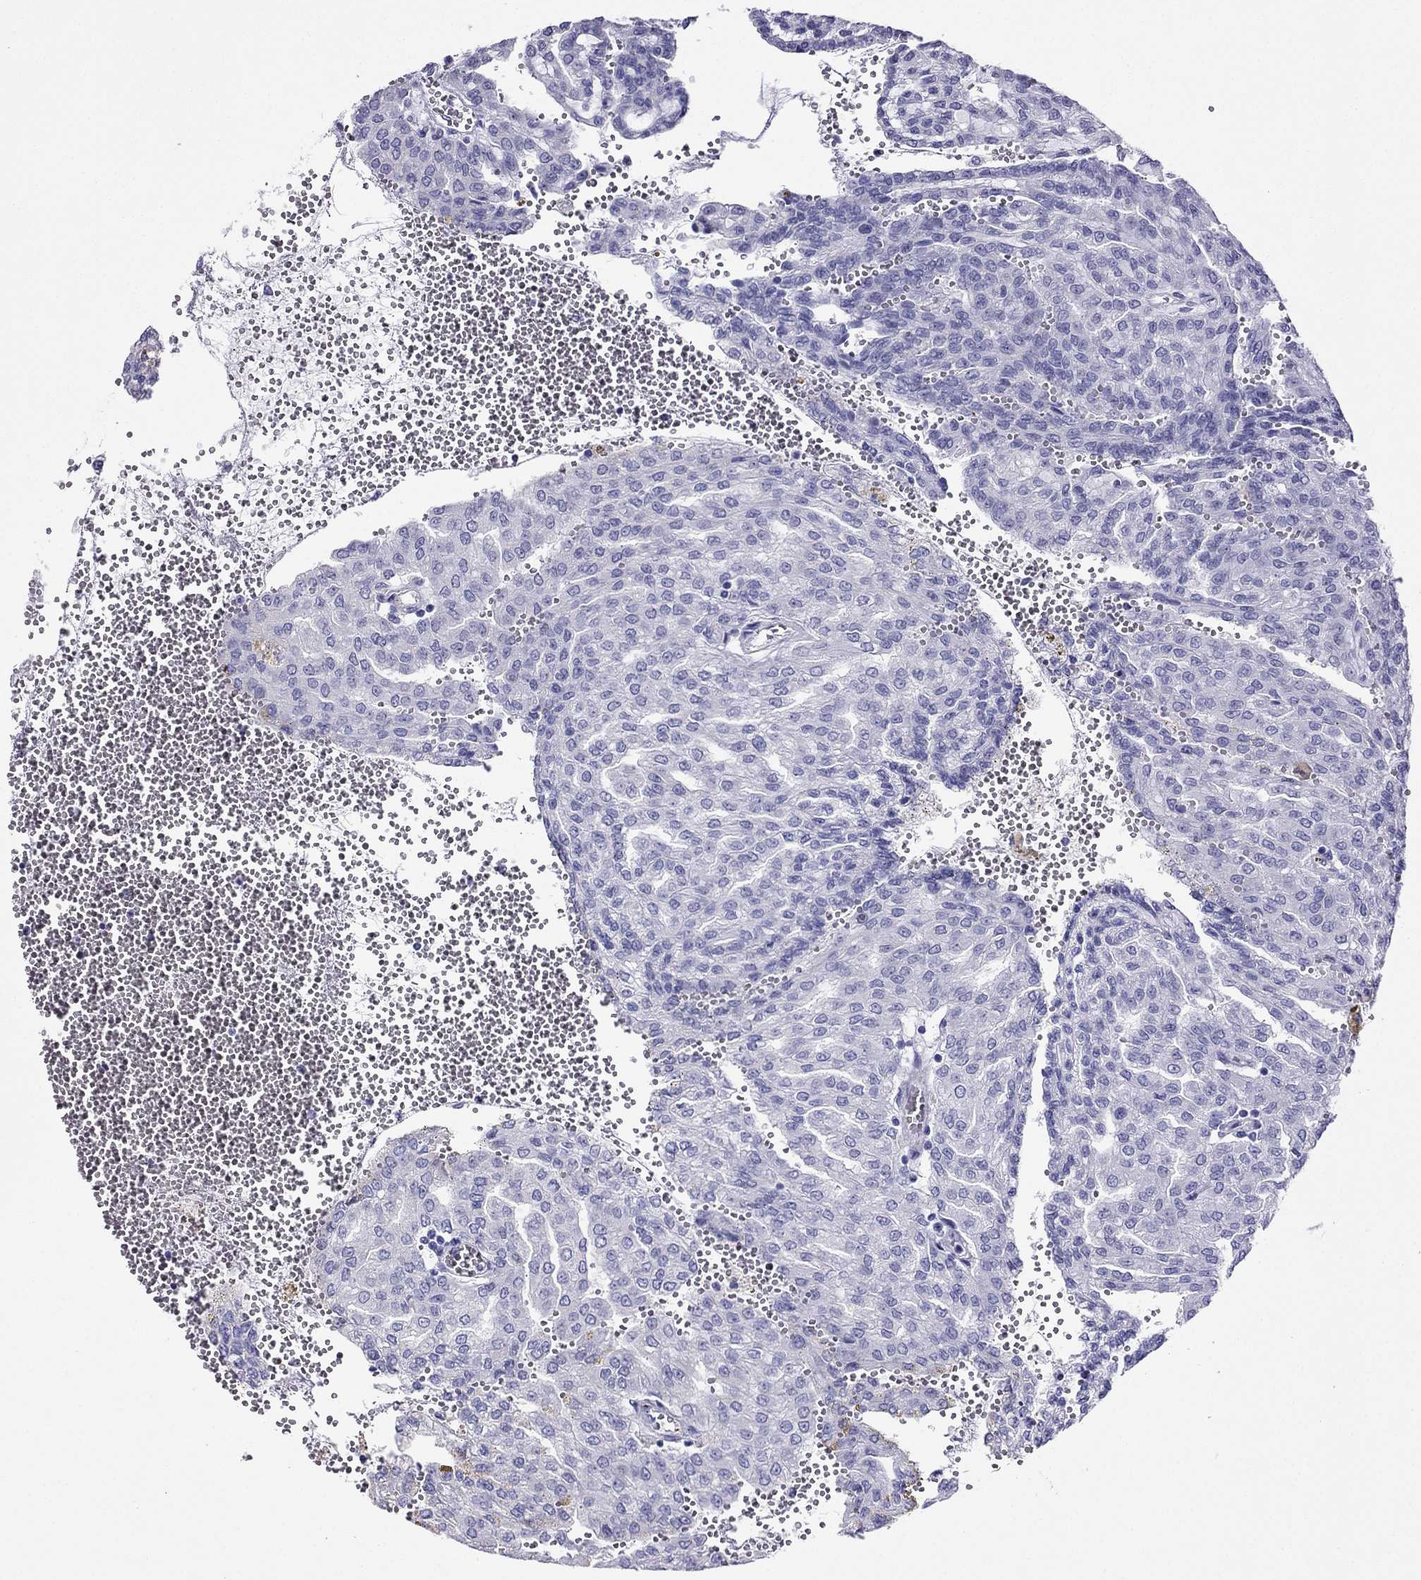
{"staining": {"intensity": "negative", "quantity": "none", "location": "none"}, "tissue": "renal cancer", "cell_type": "Tumor cells", "image_type": "cancer", "snomed": [{"axis": "morphology", "description": "Adenocarcinoma, NOS"}, {"axis": "topography", "description": "Kidney"}], "caption": "Tumor cells are negative for brown protein staining in adenocarcinoma (renal).", "gene": "KCNJ10", "patient": {"sex": "male", "age": 63}}